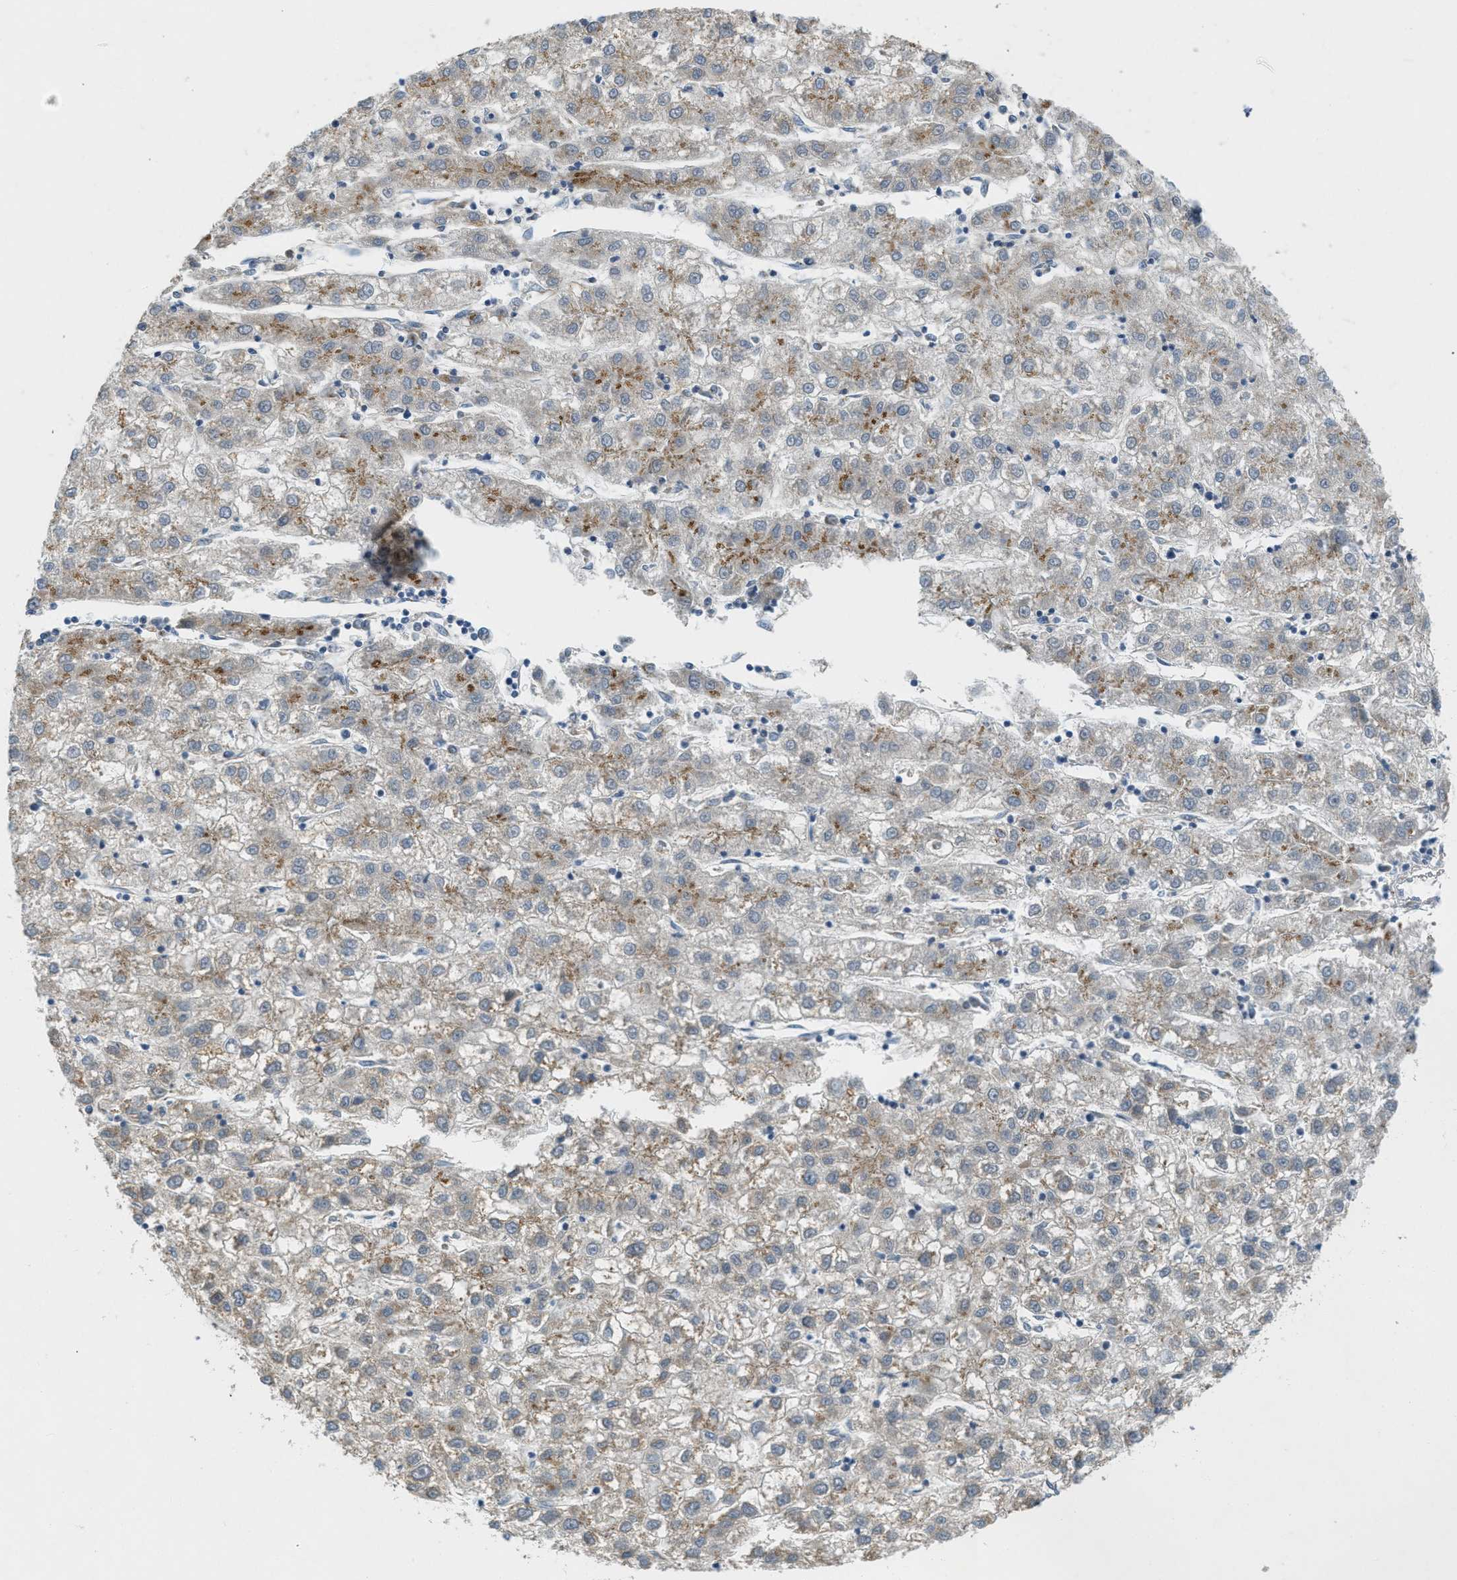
{"staining": {"intensity": "moderate", "quantity": ">75%", "location": "cytoplasmic/membranous"}, "tissue": "liver cancer", "cell_type": "Tumor cells", "image_type": "cancer", "snomed": [{"axis": "morphology", "description": "Carcinoma, Hepatocellular, NOS"}, {"axis": "topography", "description": "Liver"}], "caption": "Immunohistochemical staining of hepatocellular carcinoma (liver) demonstrates medium levels of moderate cytoplasmic/membranous protein positivity in about >75% of tumor cells.", "gene": "ZFPL1", "patient": {"sex": "male", "age": 72}}